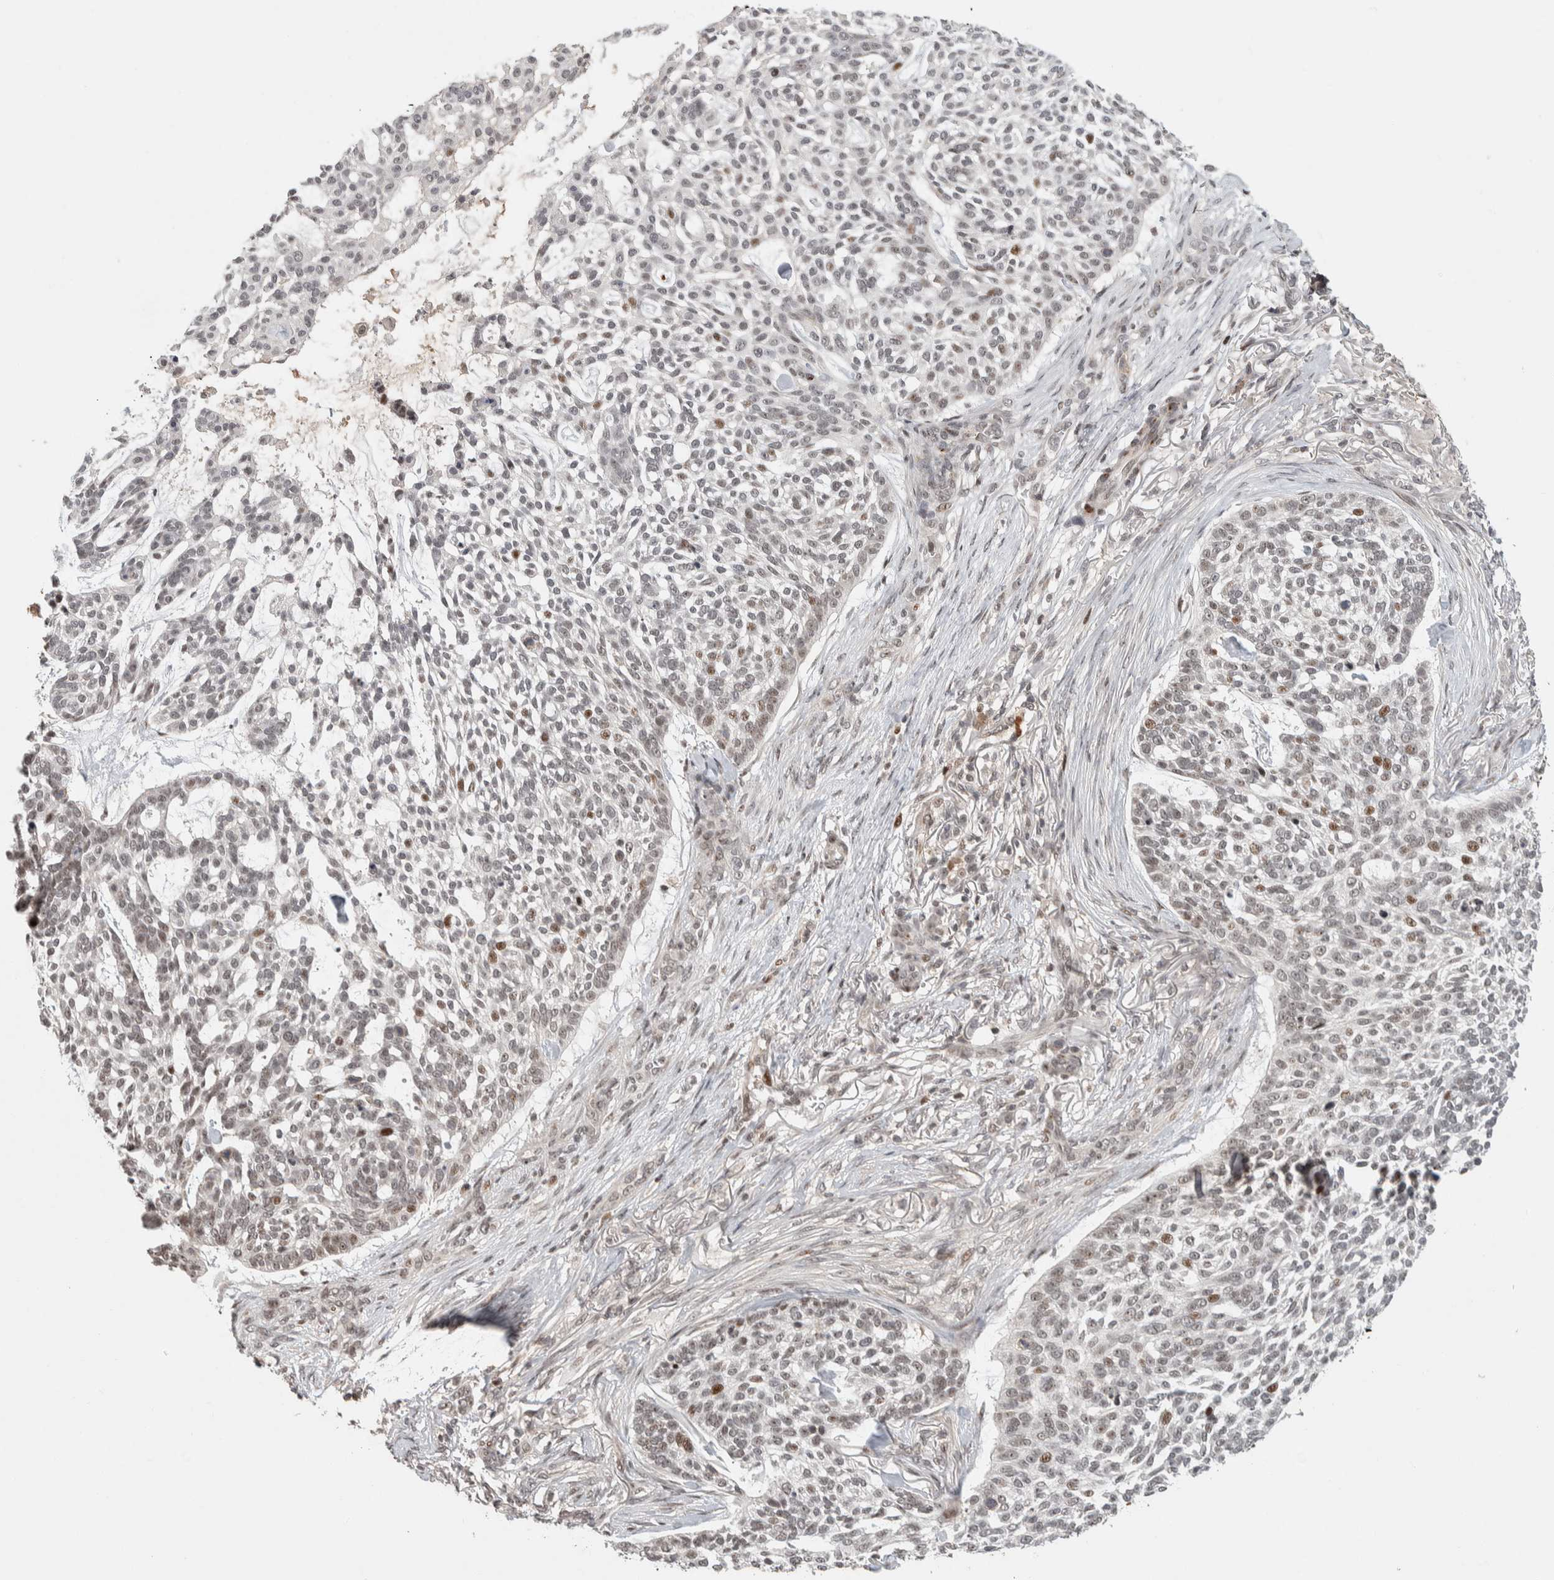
{"staining": {"intensity": "moderate", "quantity": "<25%", "location": "nuclear"}, "tissue": "skin cancer", "cell_type": "Tumor cells", "image_type": "cancer", "snomed": [{"axis": "morphology", "description": "Basal cell carcinoma"}, {"axis": "topography", "description": "Skin"}], "caption": "There is low levels of moderate nuclear expression in tumor cells of skin cancer, as demonstrated by immunohistochemical staining (brown color).", "gene": "ZNF521", "patient": {"sex": "female", "age": 64}}